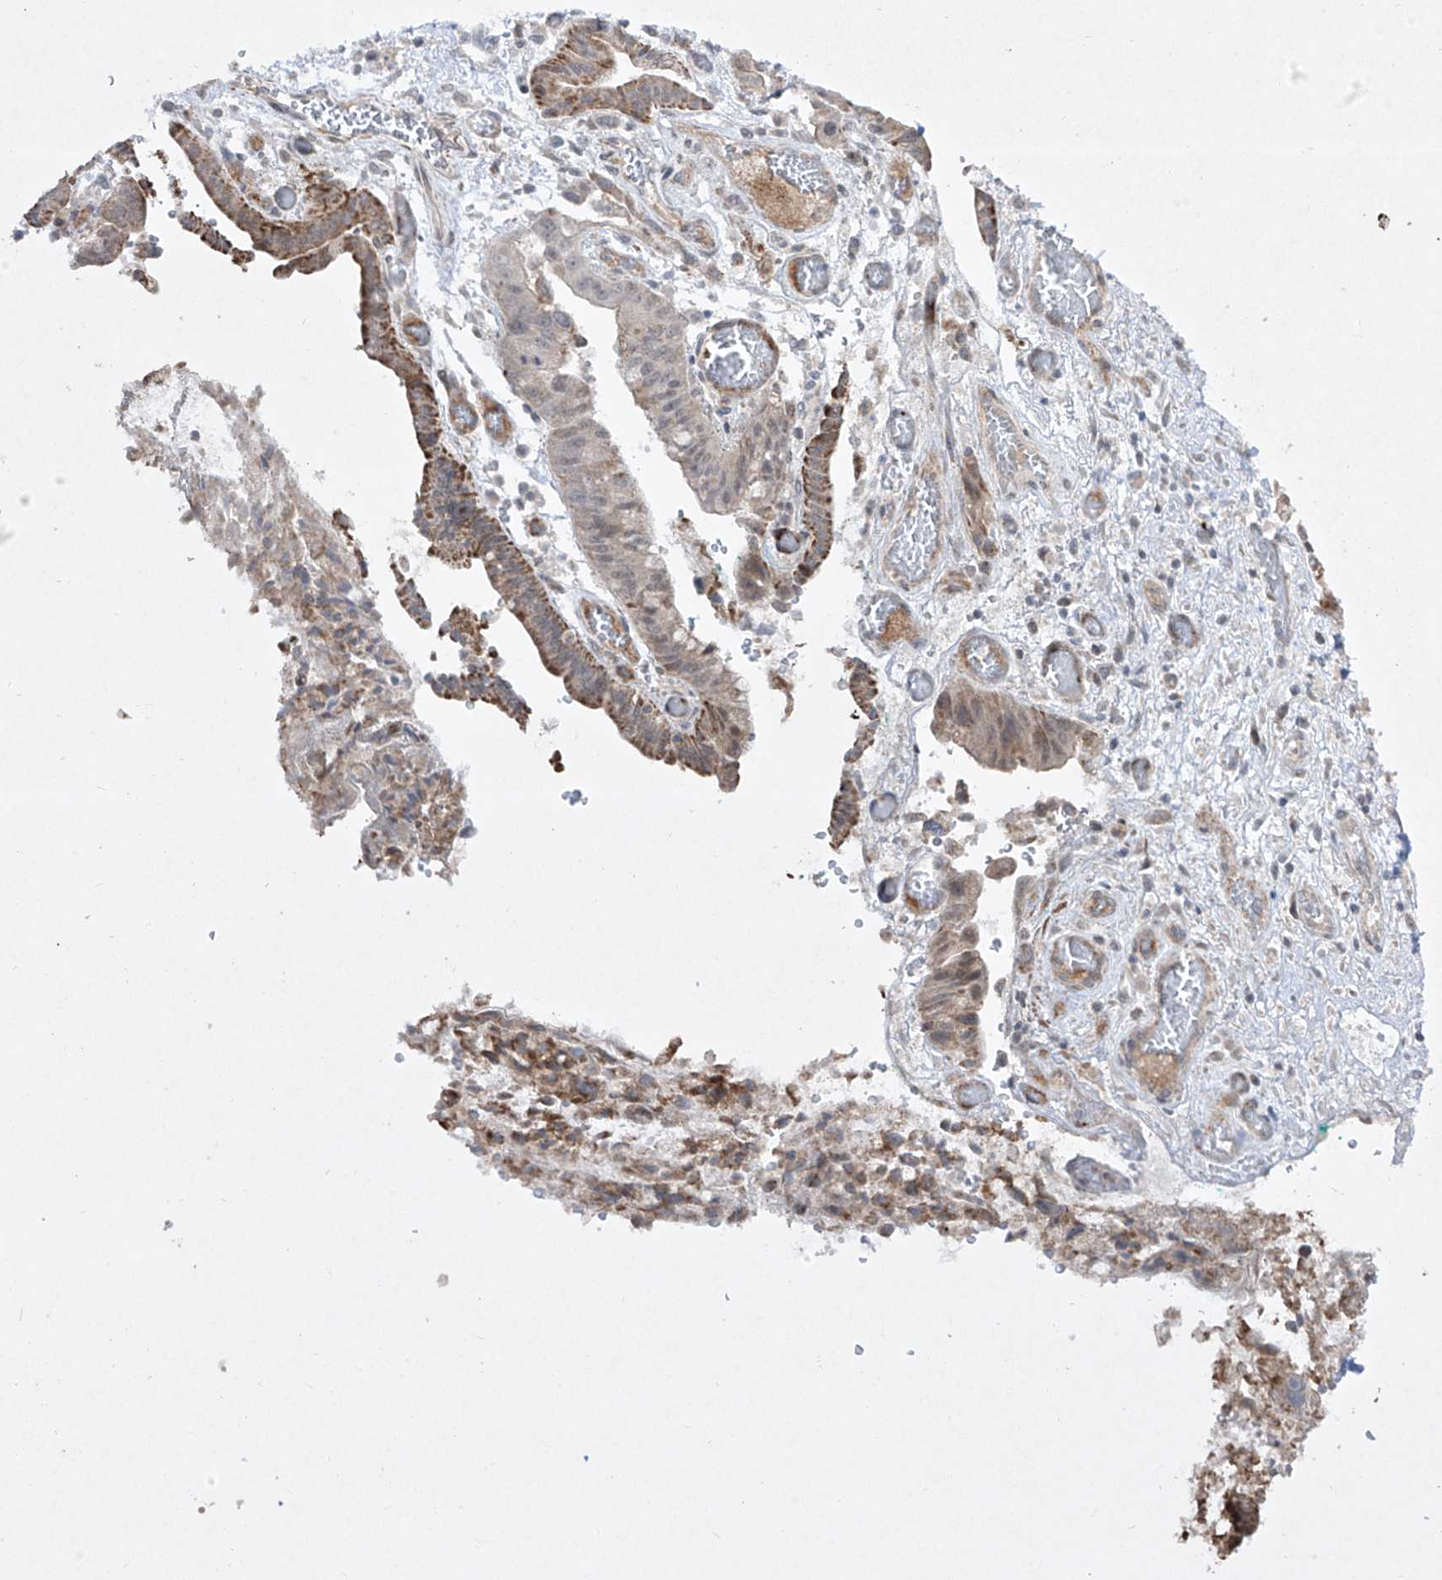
{"staining": {"intensity": "moderate", "quantity": "<25%", "location": "cytoplasmic/membranous"}, "tissue": "liver cancer", "cell_type": "Tumor cells", "image_type": "cancer", "snomed": [{"axis": "morphology", "description": "Cholangiocarcinoma"}, {"axis": "topography", "description": "Liver"}], "caption": "Protein staining of liver cancer tissue shows moderate cytoplasmic/membranous positivity in approximately <25% of tumor cells.", "gene": "KDM1B", "patient": {"sex": "female", "age": 54}}